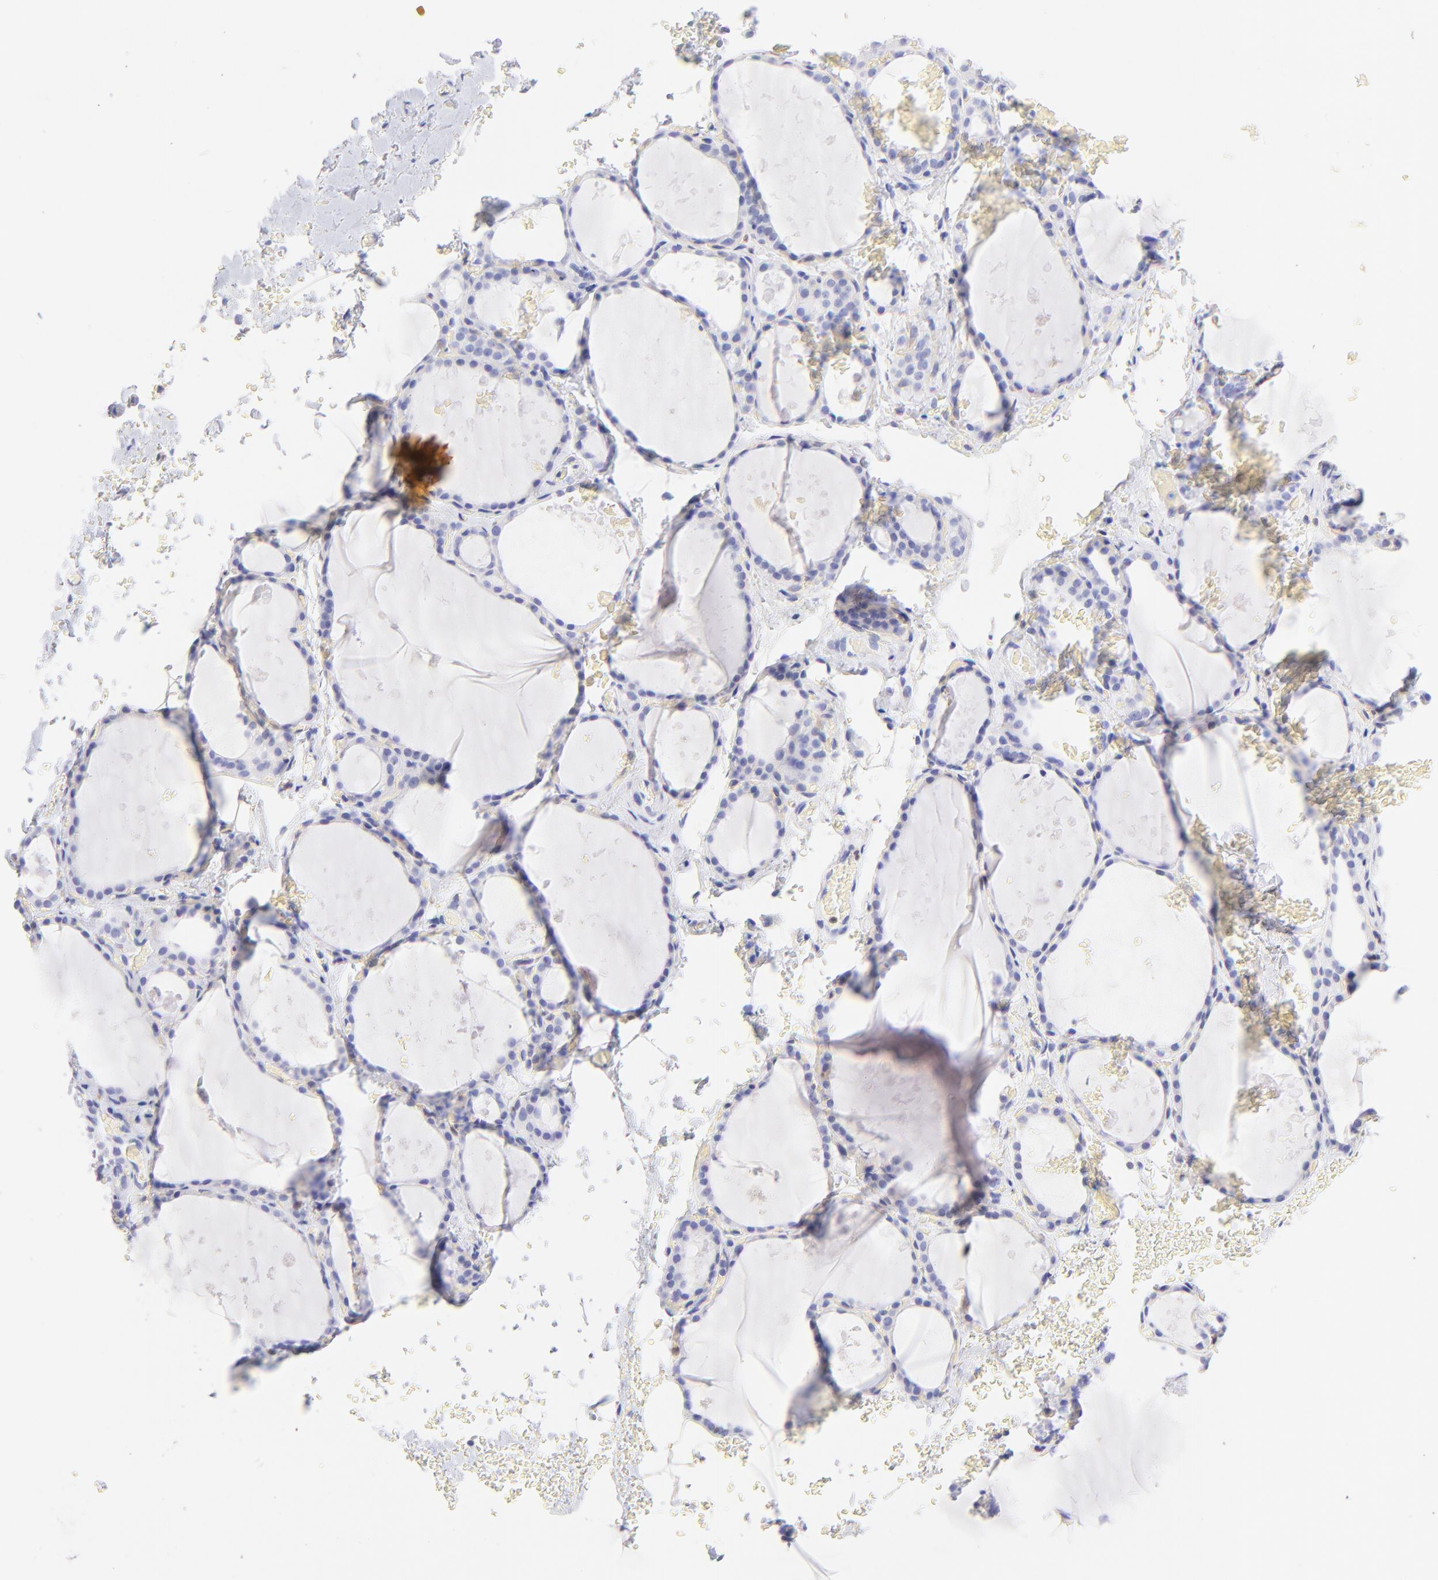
{"staining": {"intensity": "weak", "quantity": "25%-75%", "location": "cytoplasmic/membranous"}, "tissue": "thyroid gland", "cell_type": "Glandular cells", "image_type": "normal", "snomed": [{"axis": "morphology", "description": "Normal tissue, NOS"}, {"axis": "topography", "description": "Thyroid gland"}], "caption": "Approximately 25%-75% of glandular cells in unremarkable thyroid gland exhibit weak cytoplasmic/membranous protein positivity as visualized by brown immunohistochemical staining.", "gene": "IRAG2", "patient": {"sex": "male", "age": 61}}